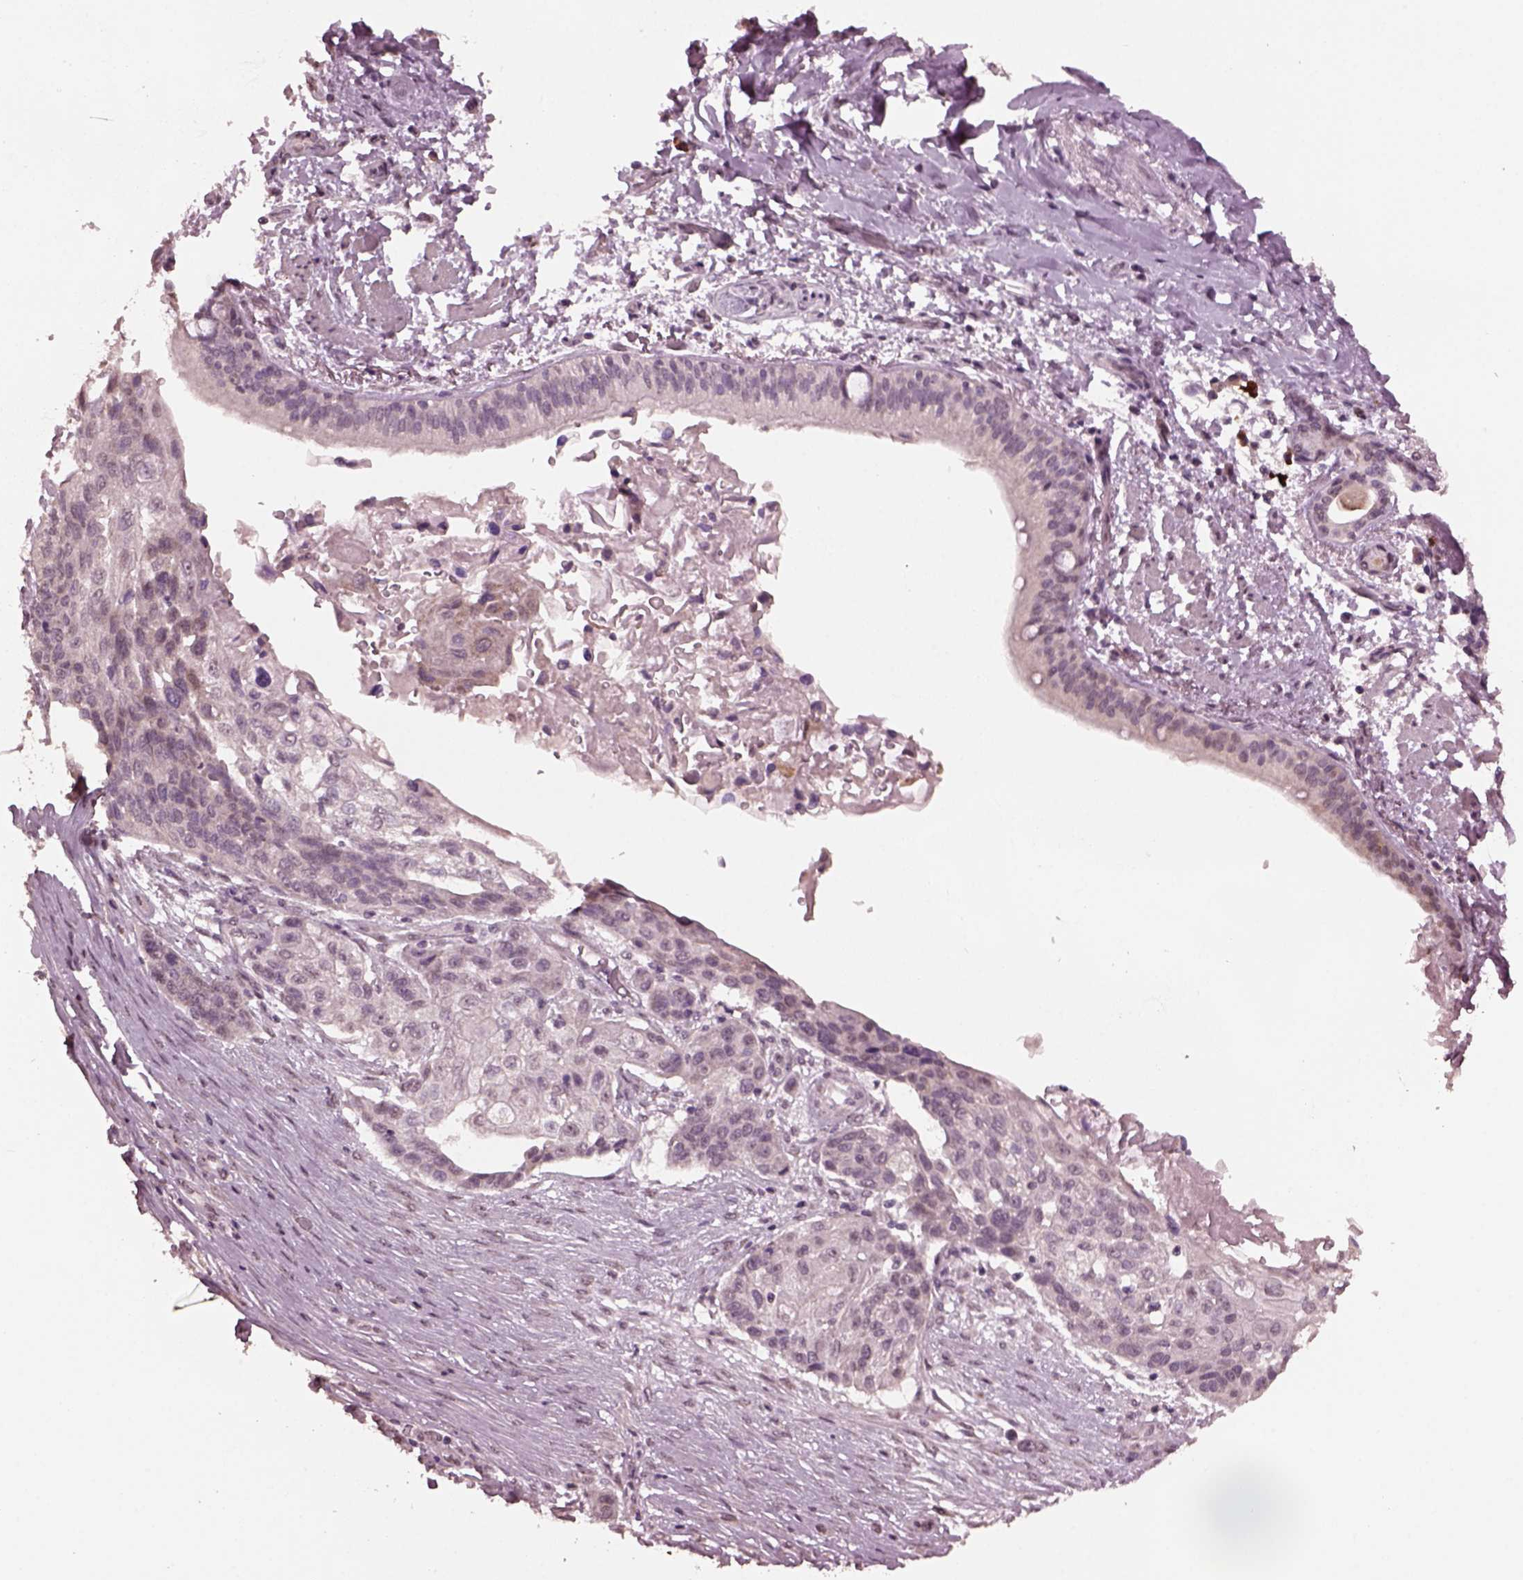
{"staining": {"intensity": "negative", "quantity": "none", "location": "none"}, "tissue": "lung cancer", "cell_type": "Tumor cells", "image_type": "cancer", "snomed": [{"axis": "morphology", "description": "Squamous cell carcinoma, NOS"}, {"axis": "topography", "description": "Lung"}], "caption": "Tumor cells are negative for brown protein staining in lung cancer (squamous cell carcinoma). (DAB (3,3'-diaminobenzidine) immunohistochemistry visualized using brightfield microscopy, high magnification).", "gene": "IL18RAP", "patient": {"sex": "male", "age": 69}}